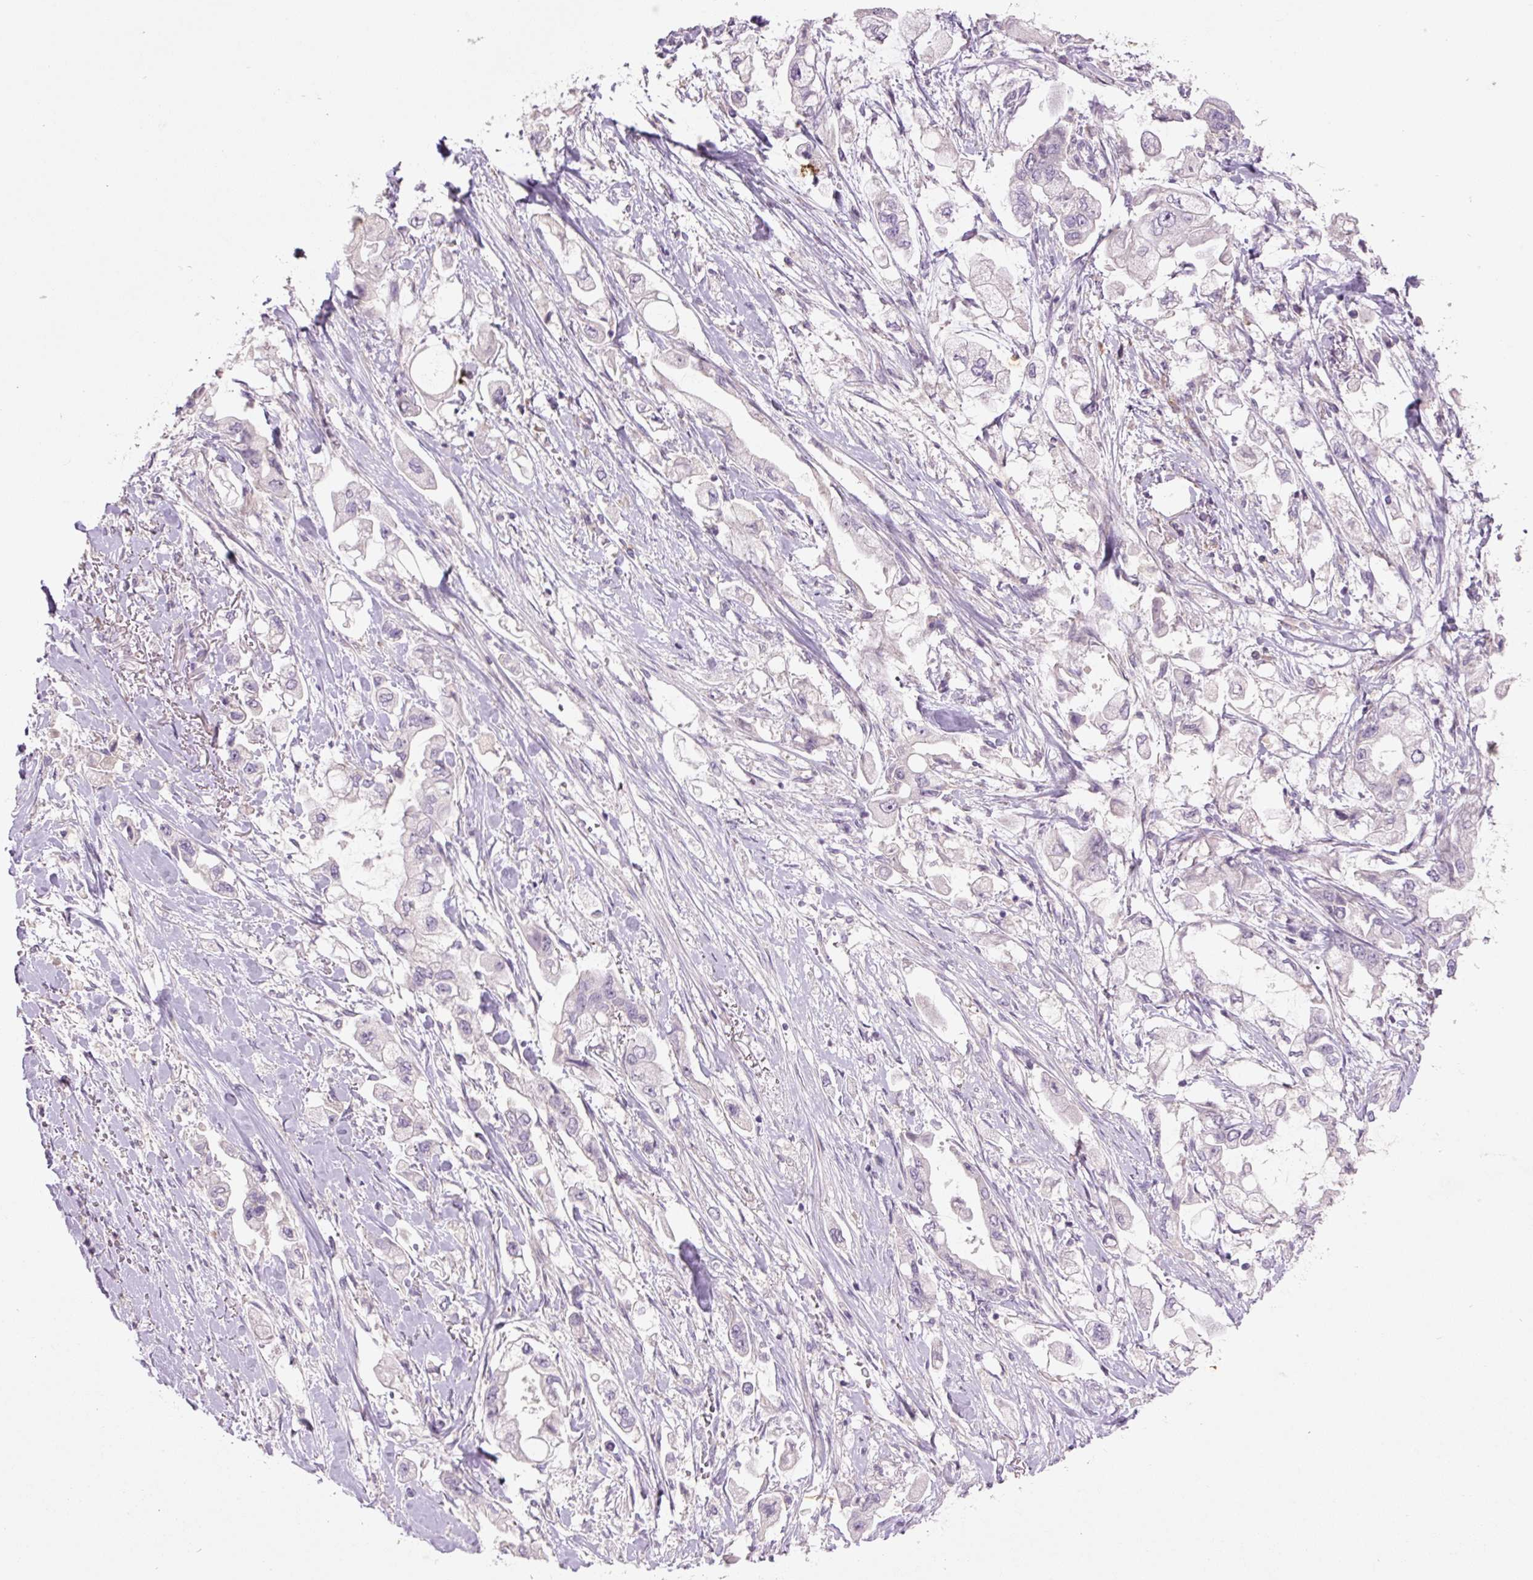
{"staining": {"intensity": "negative", "quantity": "none", "location": "none"}, "tissue": "stomach cancer", "cell_type": "Tumor cells", "image_type": "cancer", "snomed": [{"axis": "morphology", "description": "Adenocarcinoma, NOS"}, {"axis": "topography", "description": "Stomach"}], "caption": "A micrograph of human stomach adenocarcinoma is negative for staining in tumor cells.", "gene": "TMEM100", "patient": {"sex": "male", "age": 62}}